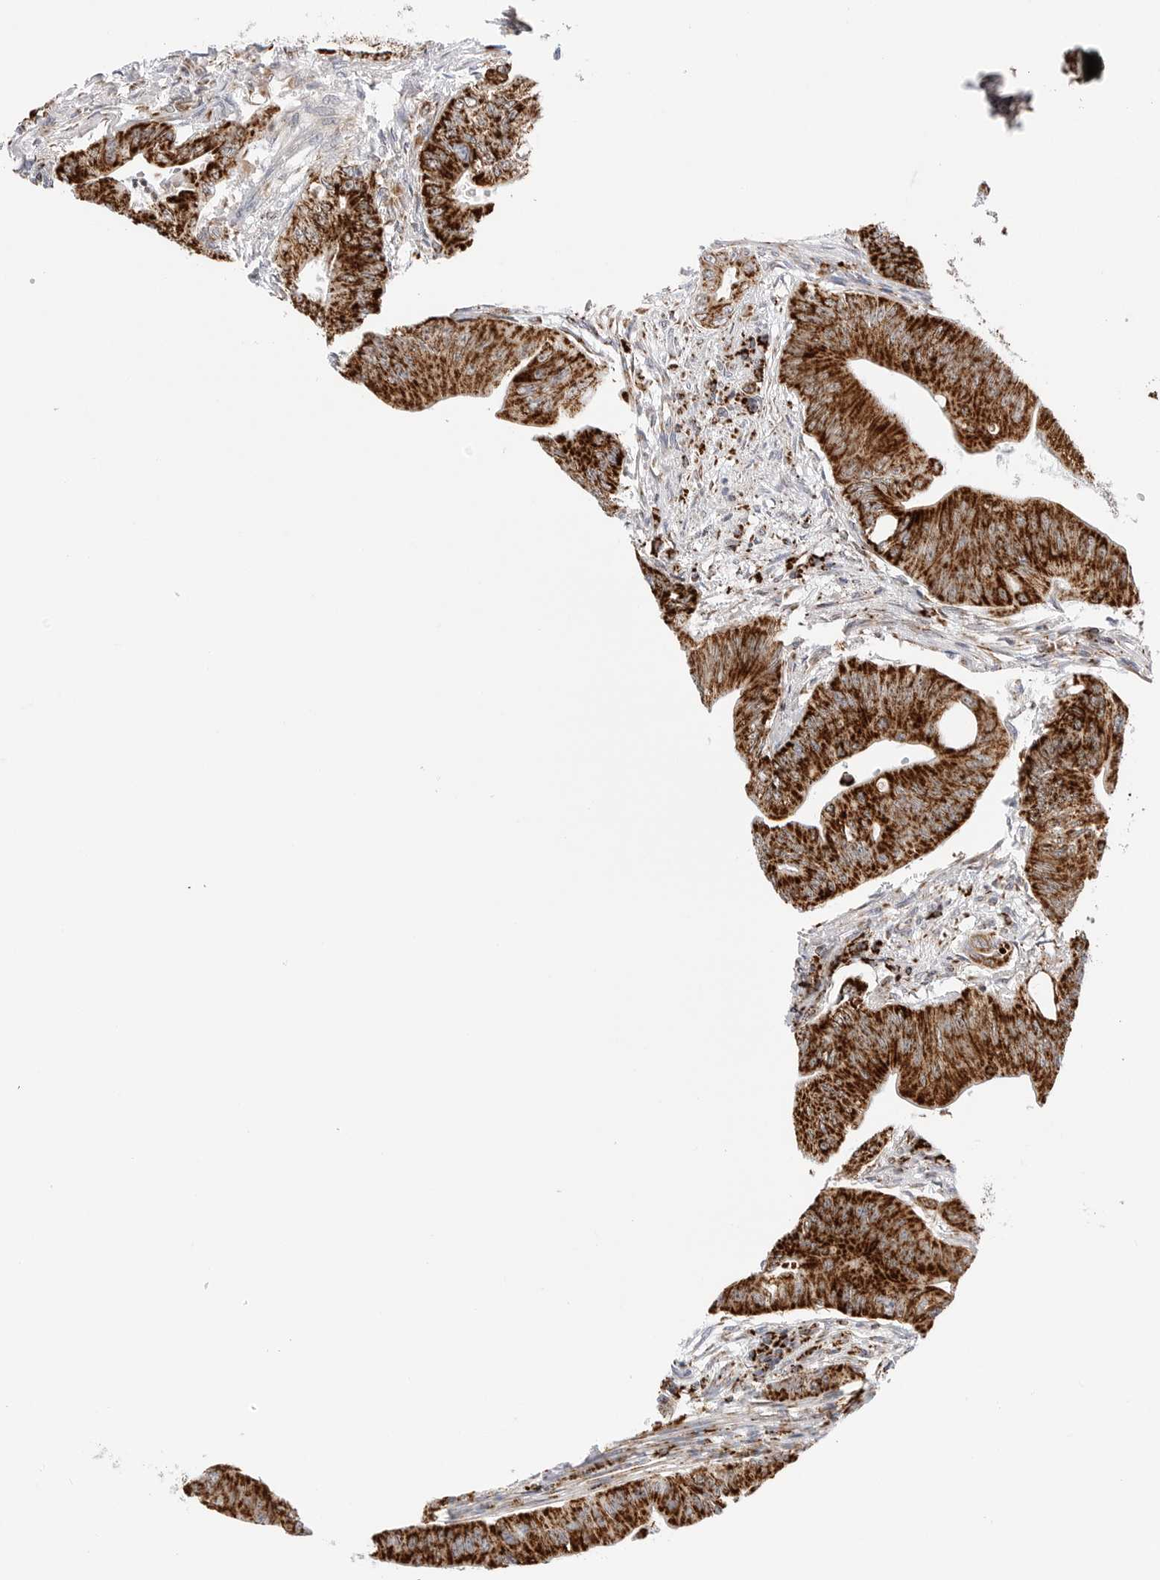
{"staining": {"intensity": "strong", "quantity": ">75%", "location": "cytoplasmic/membranous"}, "tissue": "colorectal cancer", "cell_type": "Tumor cells", "image_type": "cancer", "snomed": [{"axis": "morphology", "description": "Adenoma, NOS"}, {"axis": "morphology", "description": "Adenocarcinoma, NOS"}, {"axis": "topography", "description": "Colon"}], "caption": "A photomicrograph showing strong cytoplasmic/membranous positivity in approximately >75% of tumor cells in colorectal cancer, as visualized by brown immunohistochemical staining.", "gene": "ATP5IF1", "patient": {"sex": "male", "age": 79}}